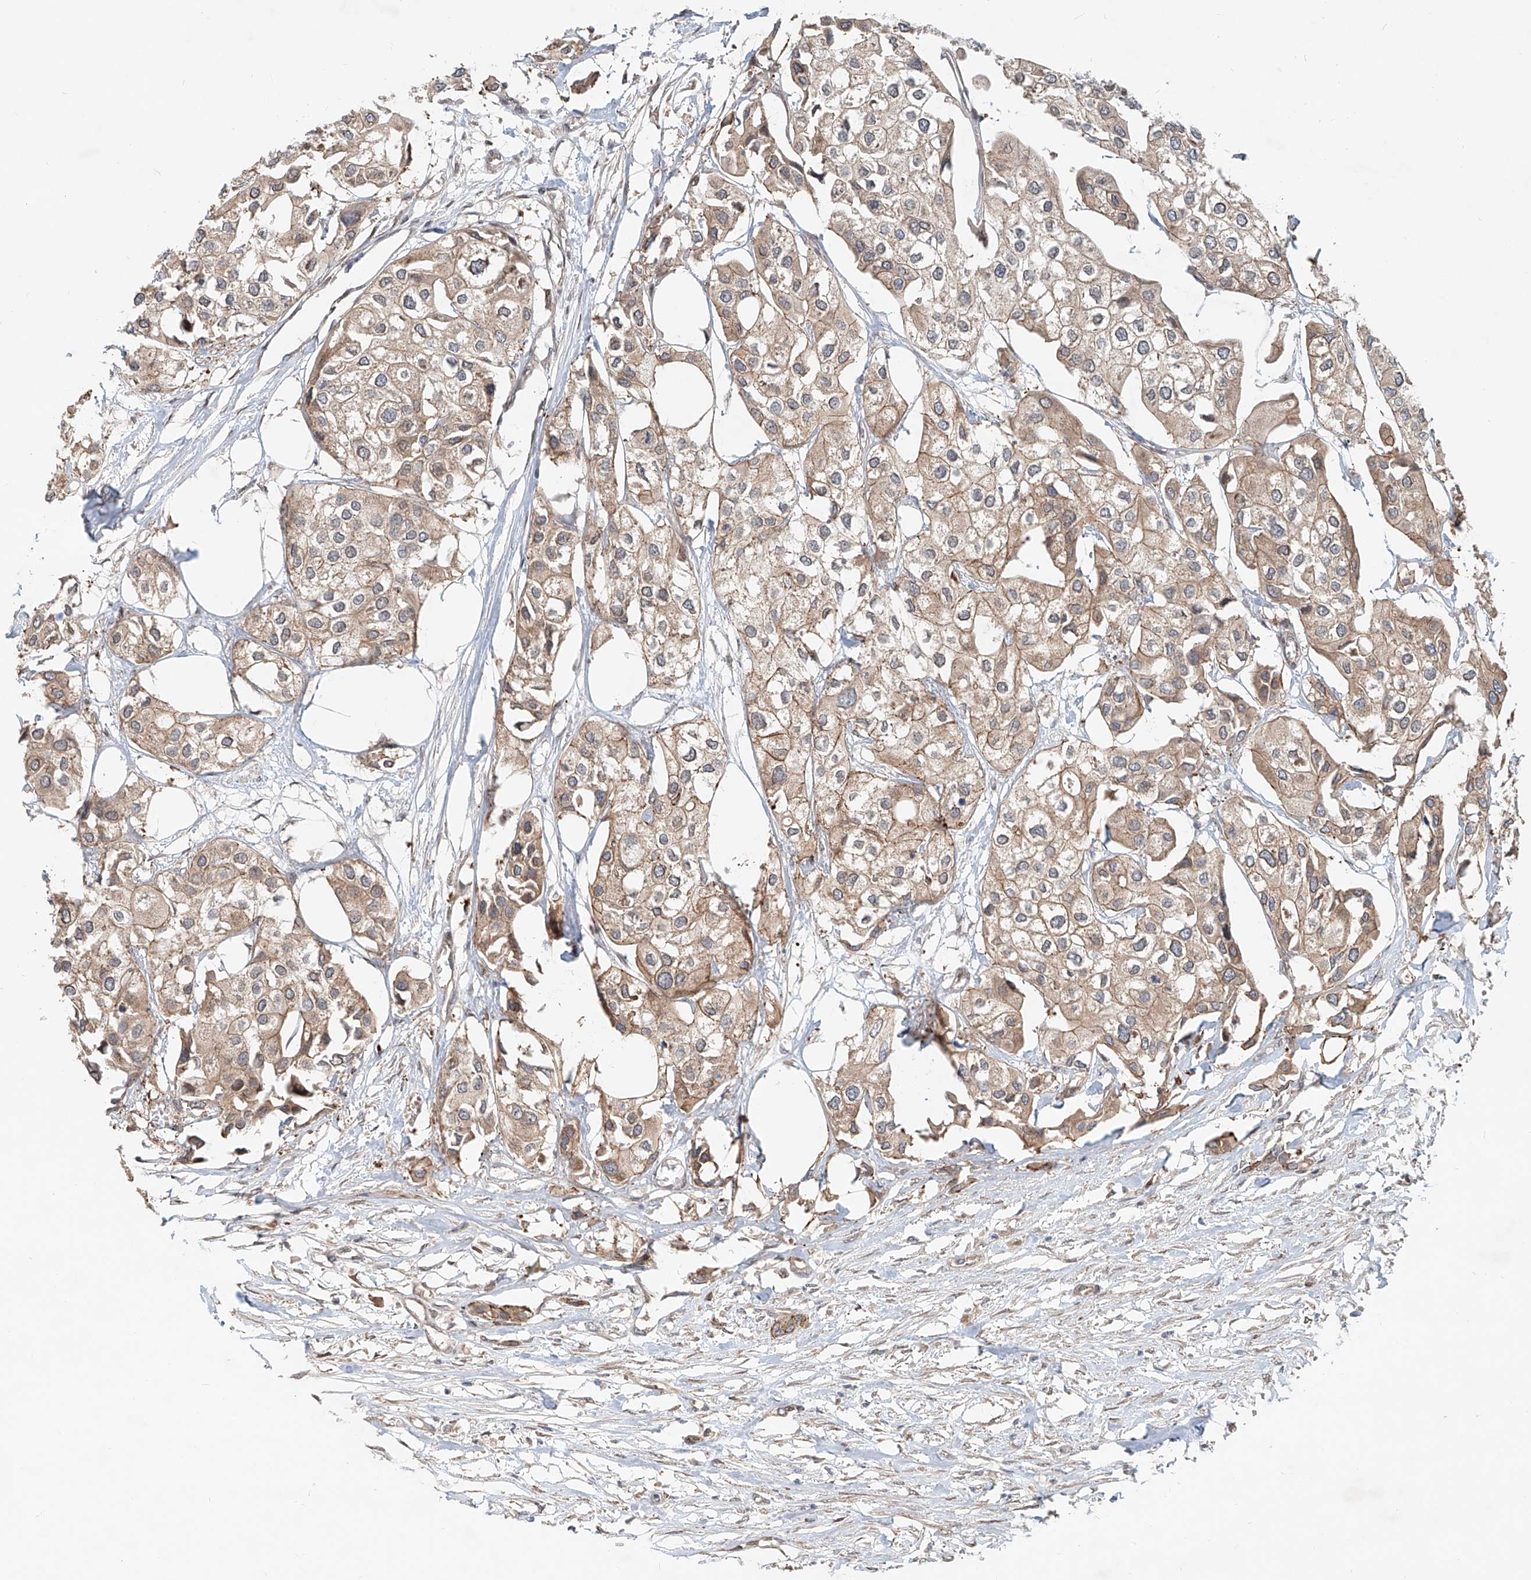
{"staining": {"intensity": "moderate", "quantity": ">75%", "location": "cytoplasmic/membranous"}, "tissue": "urothelial cancer", "cell_type": "Tumor cells", "image_type": "cancer", "snomed": [{"axis": "morphology", "description": "Urothelial carcinoma, High grade"}, {"axis": "topography", "description": "Urinary bladder"}], "caption": "Urothelial carcinoma (high-grade) stained for a protein displays moderate cytoplasmic/membranous positivity in tumor cells.", "gene": "SASH1", "patient": {"sex": "male", "age": 64}}